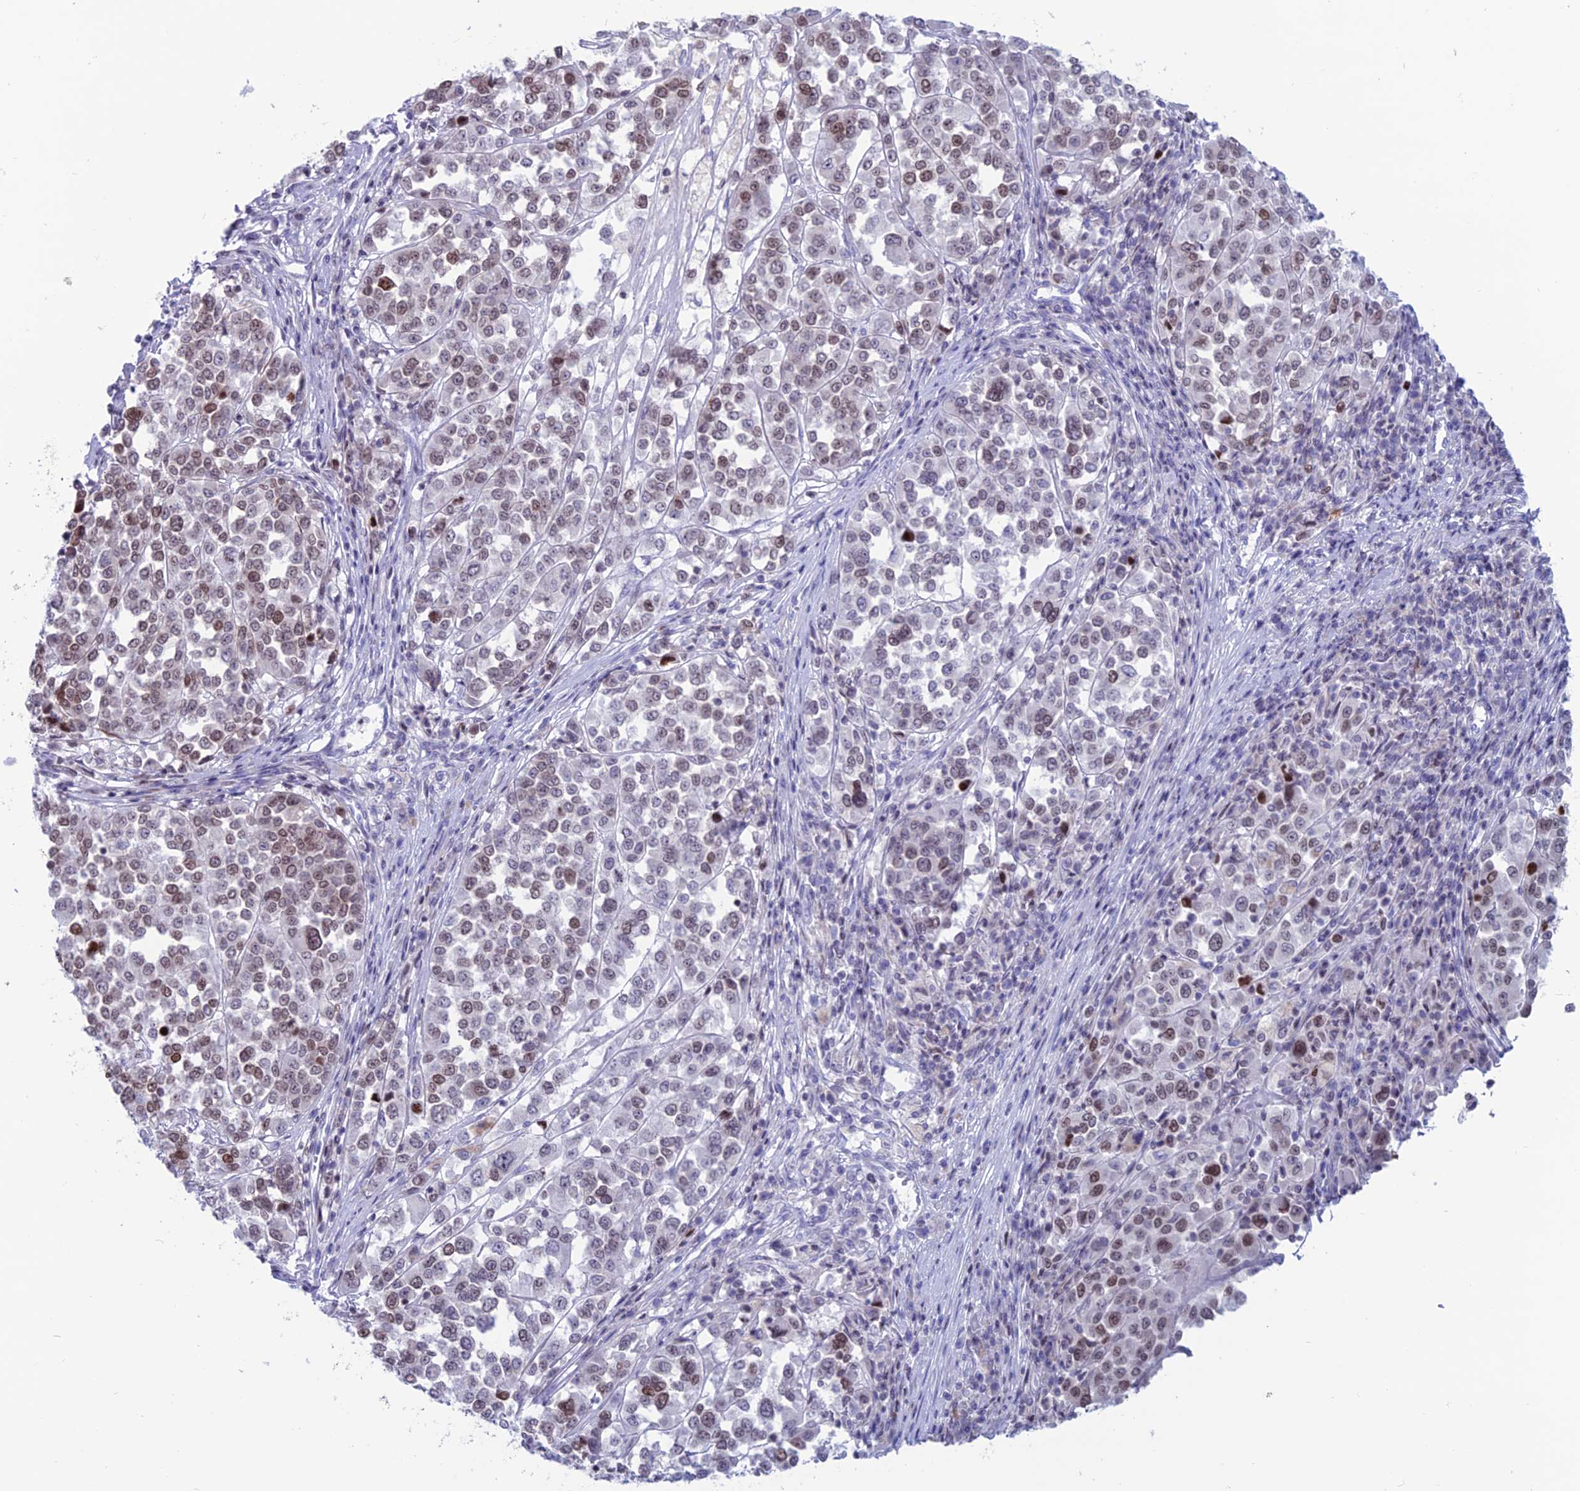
{"staining": {"intensity": "moderate", "quantity": "25%-75%", "location": "nuclear"}, "tissue": "melanoma", "cell_type": "Tumor cells", "image_type": "cancer", "snomed": [{"axis": "morphology", "description": "Malignant melanoma, Metastatic site"}, {"axis": "topography", "description": "Lymph node"}], "caption": "Tumor cells reveal medium levels of moderate nuclear staining in about 25%-75% of cells in melanoma.", "gene": "CERS6", "patient": {"sex": "male", "age": 44}}